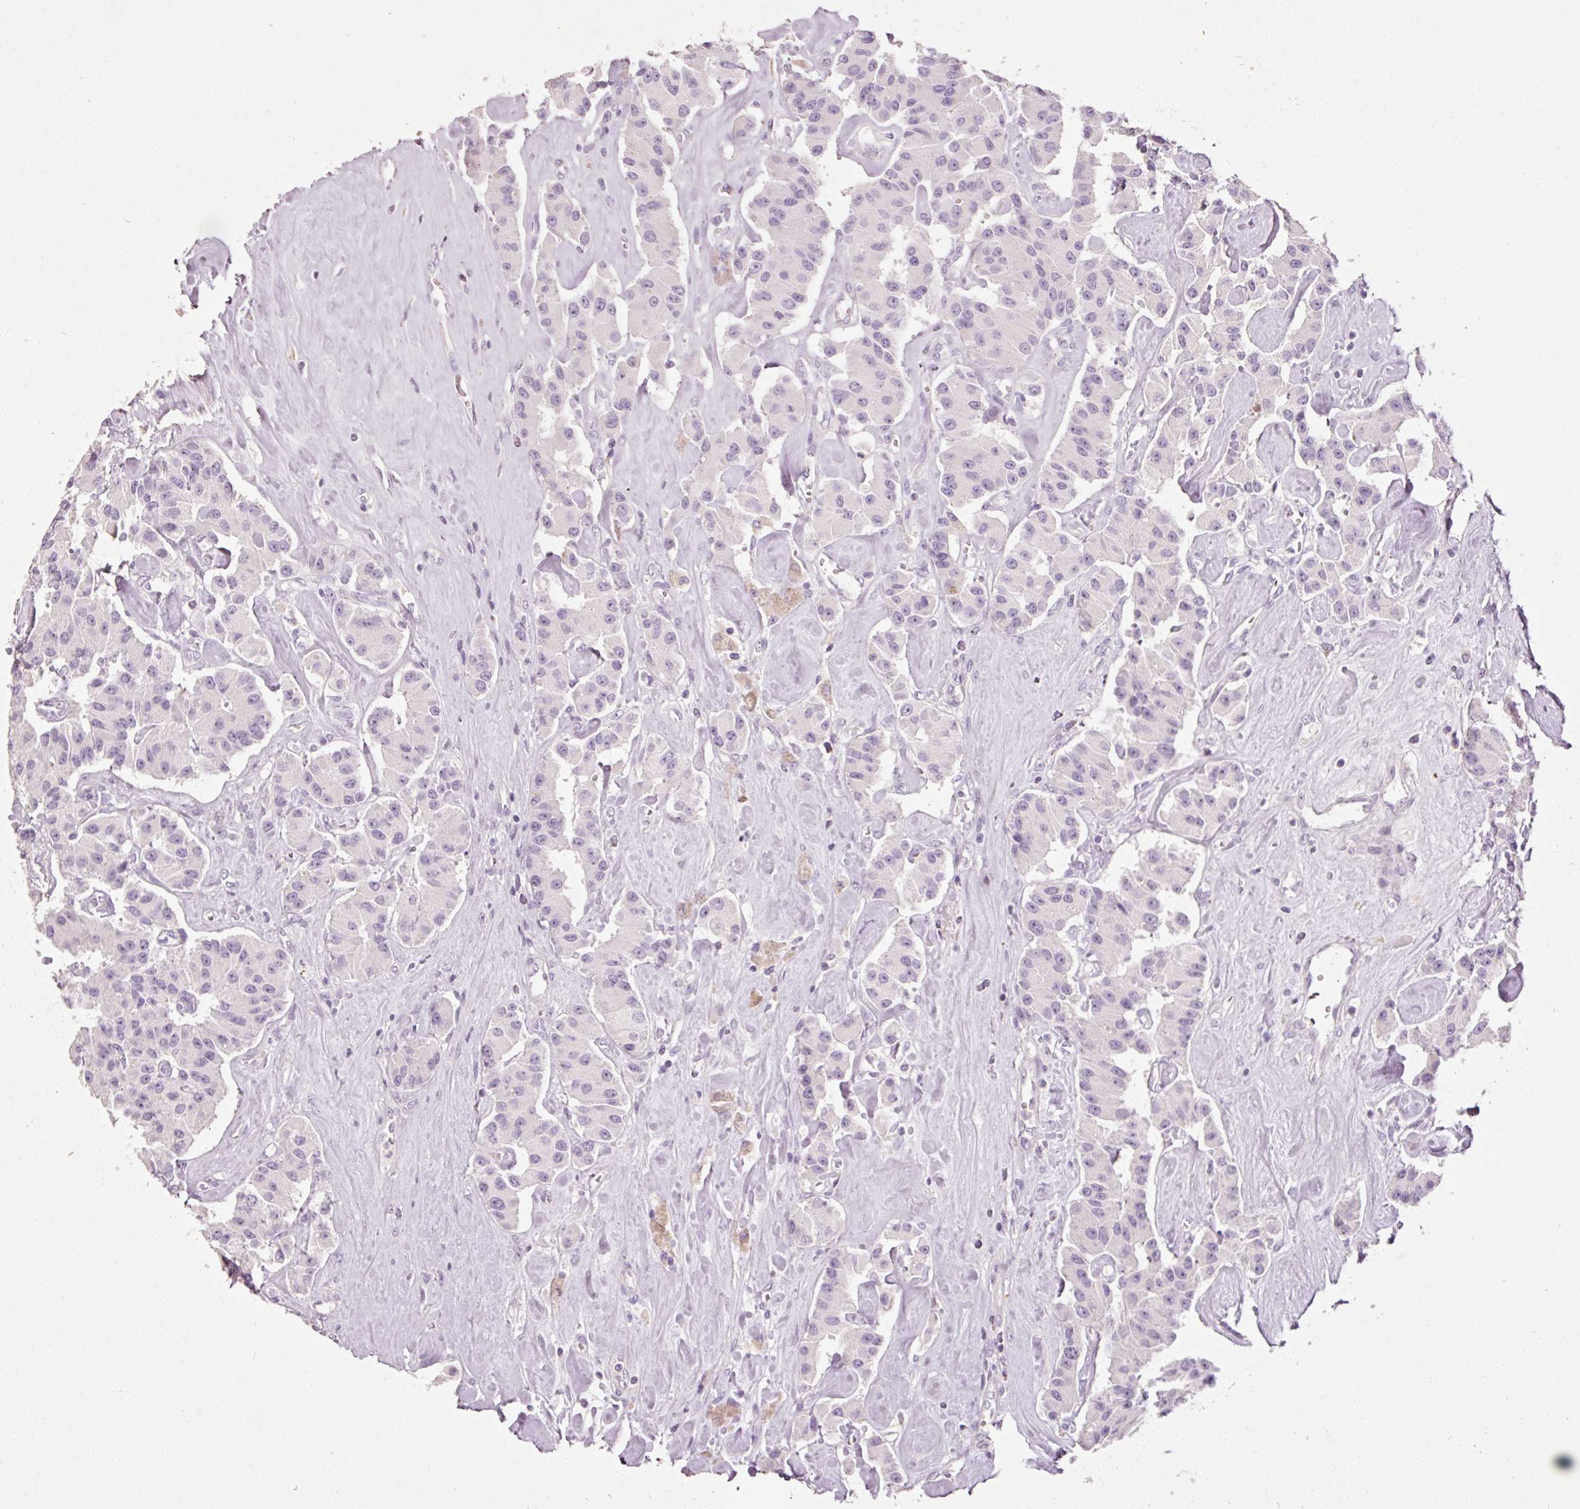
{"staining": {"intensity": "negative", "quantity": "none", "location": "none"}, "tissue": "carcinoid", "cell_type": "Tumor cells", "image_type": "cancer", "snomed": [{"axis": "morphology", "description": "Carcinoid, malignant, NOS"}, {"axis": "topography", "description": "Pancreas"}], "caption": "Tumor cells are negative for brown protein staining in carcinoid. (Brightfield microscopy of DAB immunohistochemistry at high magnification).", "gene": "MUC5AC", "patient": {"sex": "male", "age": 41}}